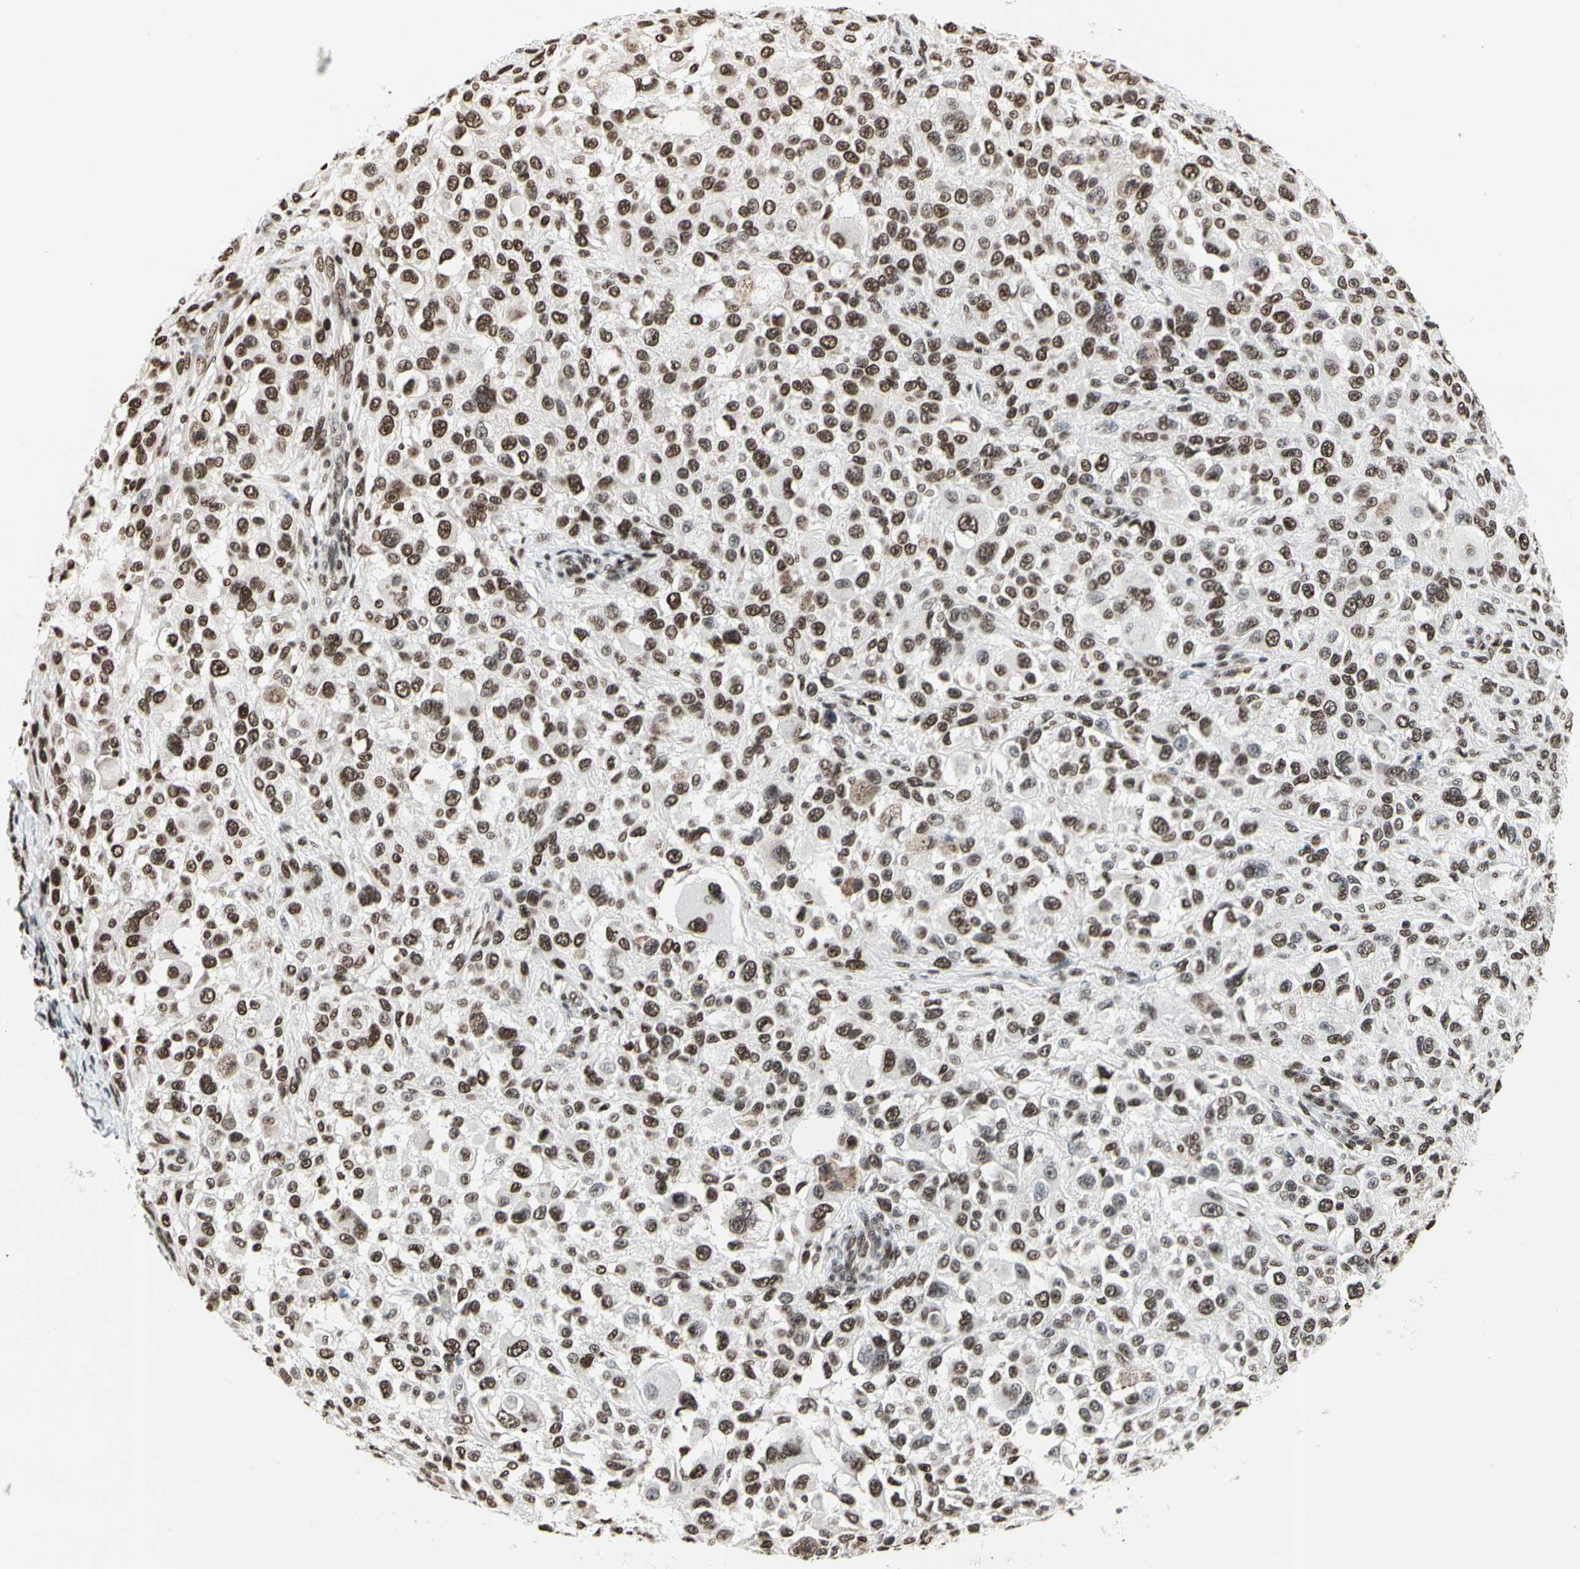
{"staining": {"intensity": "moderate", "quantity": ">75%", "location": "nuclear"}, "tissue": "melanoma", "cell_type": "Tumor cells", "image_type": "cancer", "snomed": [{"axis": "morphology", "description": "Necrosis, NOS"}, {"axis": "morphology", "description": "Malignant melanoma, NOS"}, {"axis": "topography", "description": "Skin"}], "caption": "Protein expression analysis of human melanoma reveals moderate nuclear expression in about >75% of tumor cells. The staining is performed using DAB brown chromogen to label protein expression. The nuclei are counter-stained blue using hematoxylin.", "gene": "PRMT3", "patient": {"sex": "female", "age": 87}}